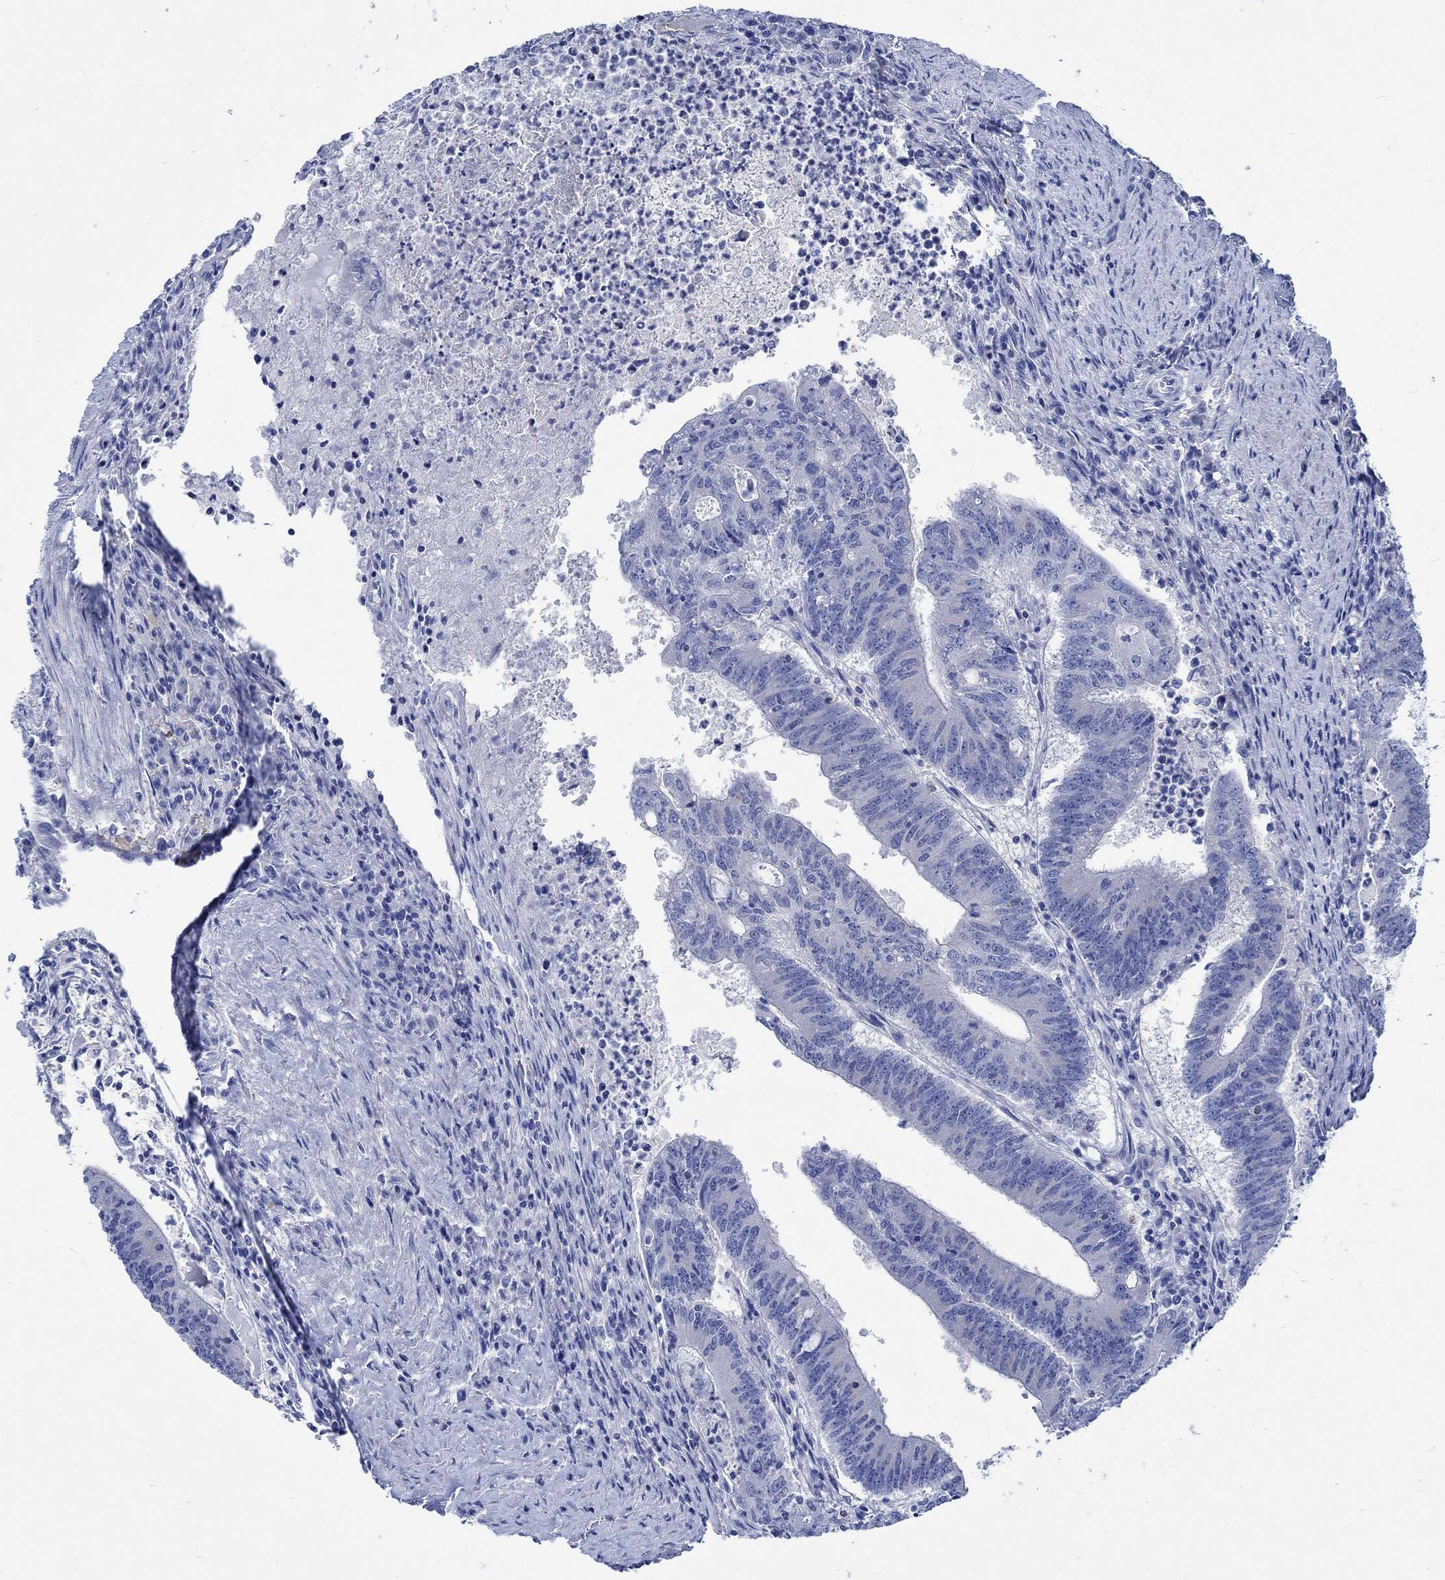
{"staining": {"intensity": "negative", "quantity": "none", "location": "none"}, "tissue": "colorectal cancer", "cell_type": "Tumor cells", "image_type": "cancer", "snomed": [{"axis": "morphology", "description": "Adenocarcinoma, NOS"}, {"axis": "topography", "description": "Colon"}], "caption": "This is an immunohistochemistry (IHC) image of human colorectal cancer. There is no expression in tumor cells.", "gene": "PTPRN2", "patient": {"sex": "female", "age": 70}}